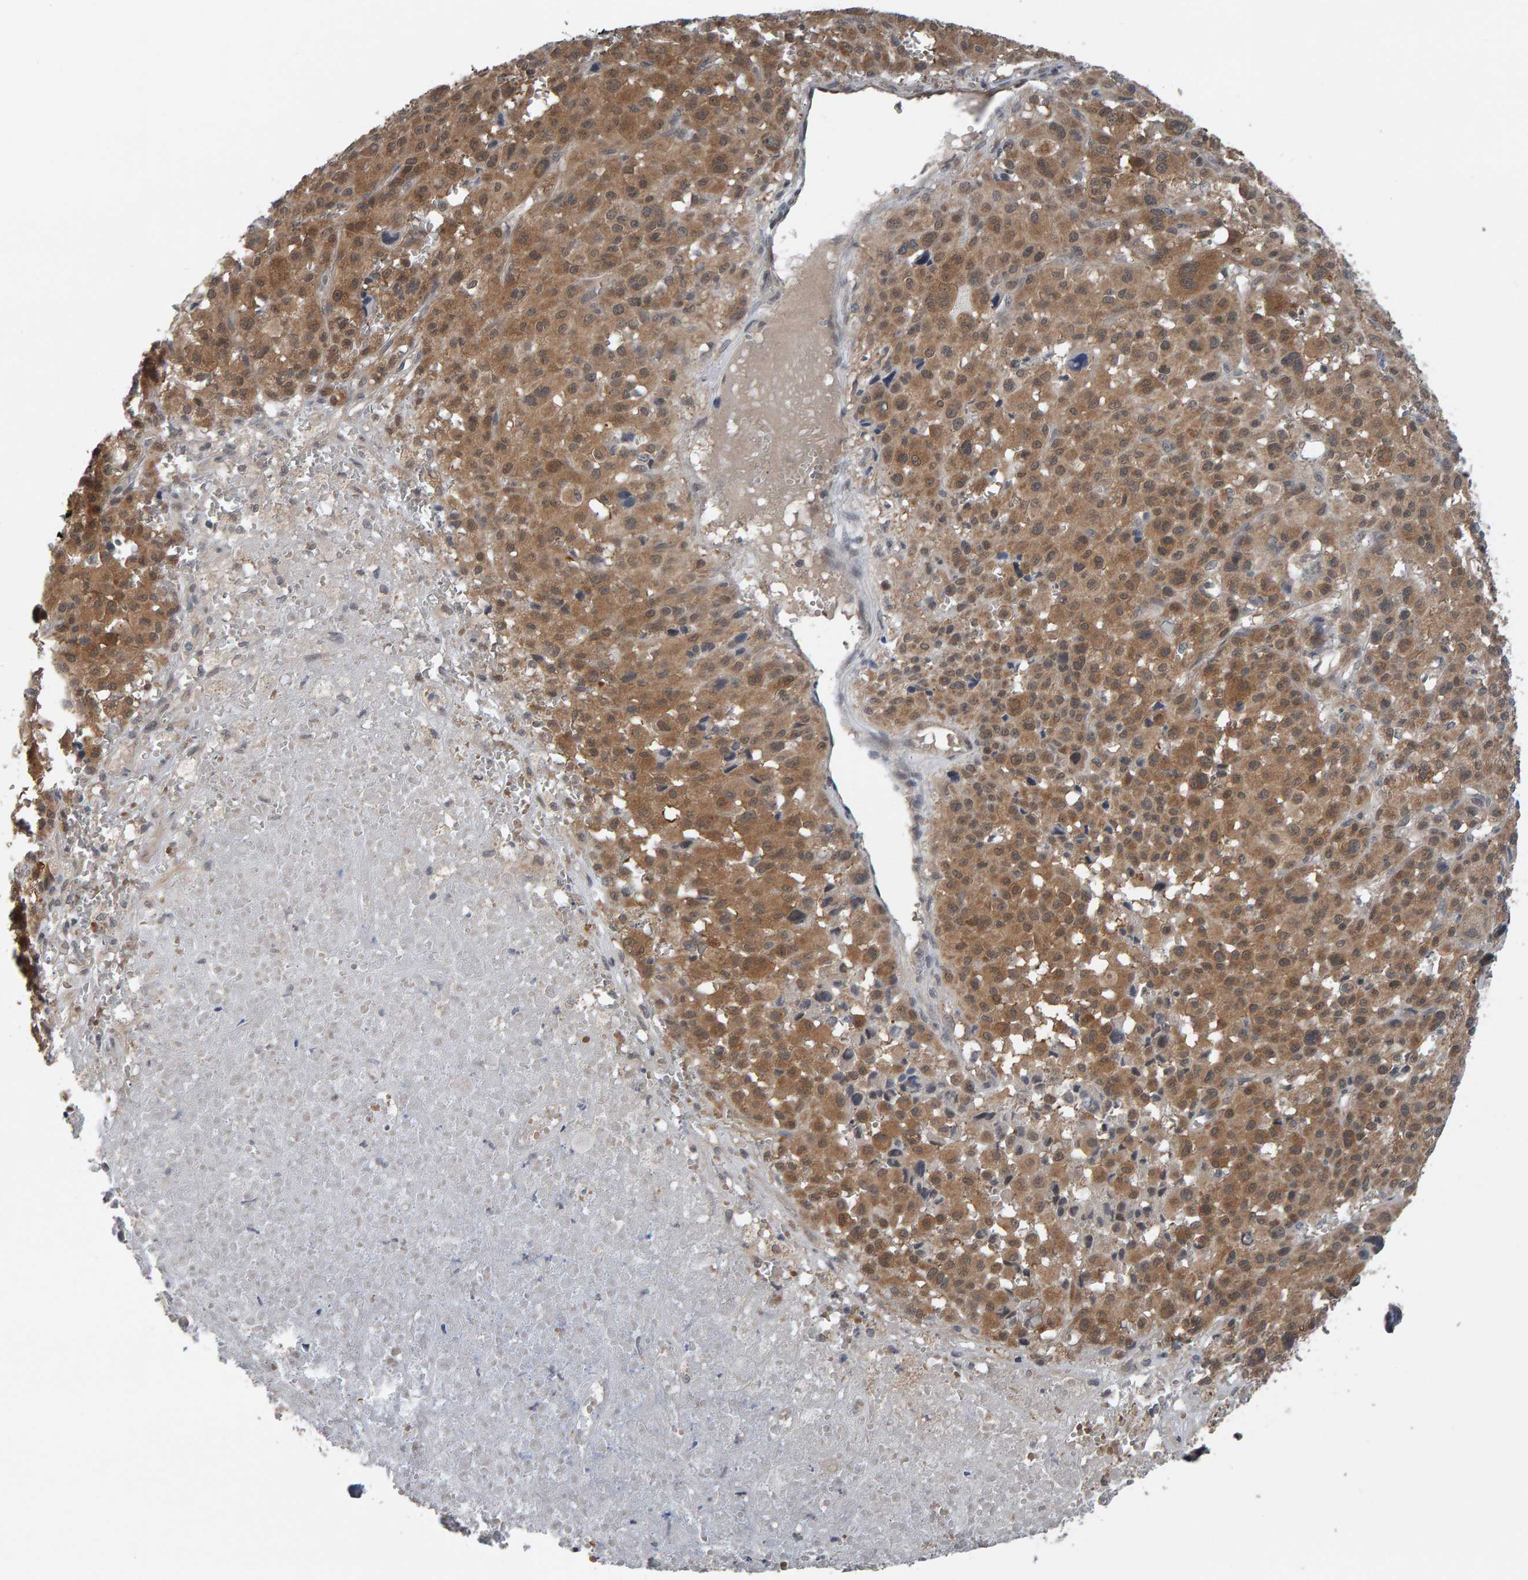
{"staining": {"intensity": "moderate", "quantity": ">75%", "location": "cytoplasmic/membranous"}, "tissue": "melanoma", "cell_type": "Tumor cells", "image_type": "cancer", "snomed": [{"axis": "morphology", "description": "Malignant melanoma, Metastatic site"}, {"axis": "topography", "description": "Skin"}], "caption": "A brown stain labels moderate cytoplasmic/membranous positivity of a protein in human malignant melanoma (metastatic site) tumor cells.", "gene": "COASY", "patient": {"sex": "female", "age": 74}}